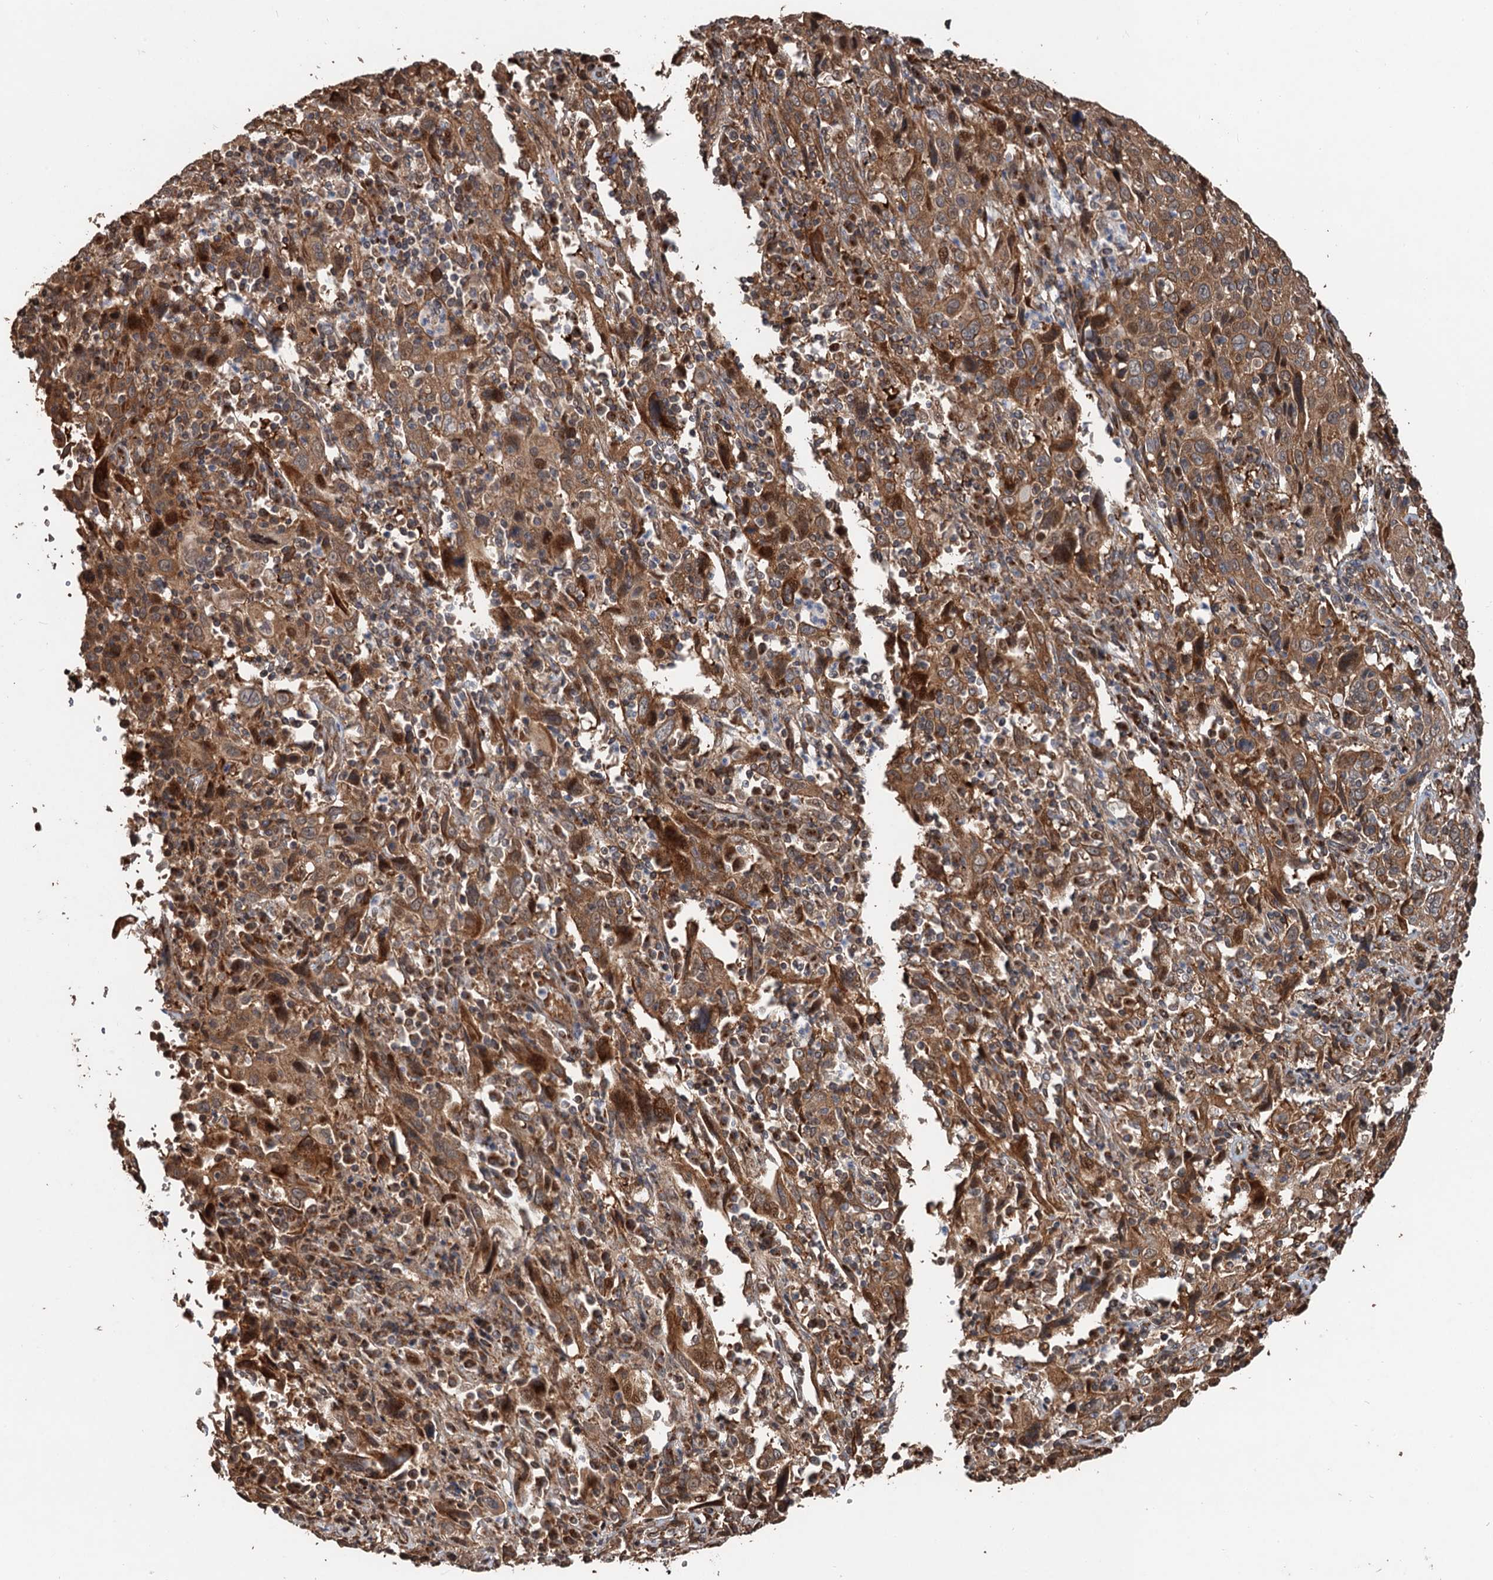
{"staining": {"intensity": "moderate", "quantity": ">75%", "location": "cytoplasmic/membranous"}, "tissue": "cervical cancer", "cell_type": "Tumor cells", "image_type": "cancer", "snomed": [{"axis": "morphology", "description": "Squamous cell carcinoma, NOS"}, {"axis": "topography", "description": "Cervix"}], "caption": "An IHC image of neoplastic tissue is shown. Protein staining in brown labels moderate cytoplasmic/membranous positivity in cervical cancer within tumor cells.", "gene": "DEXI", "patient": {"sex": "female", "age": 46}}